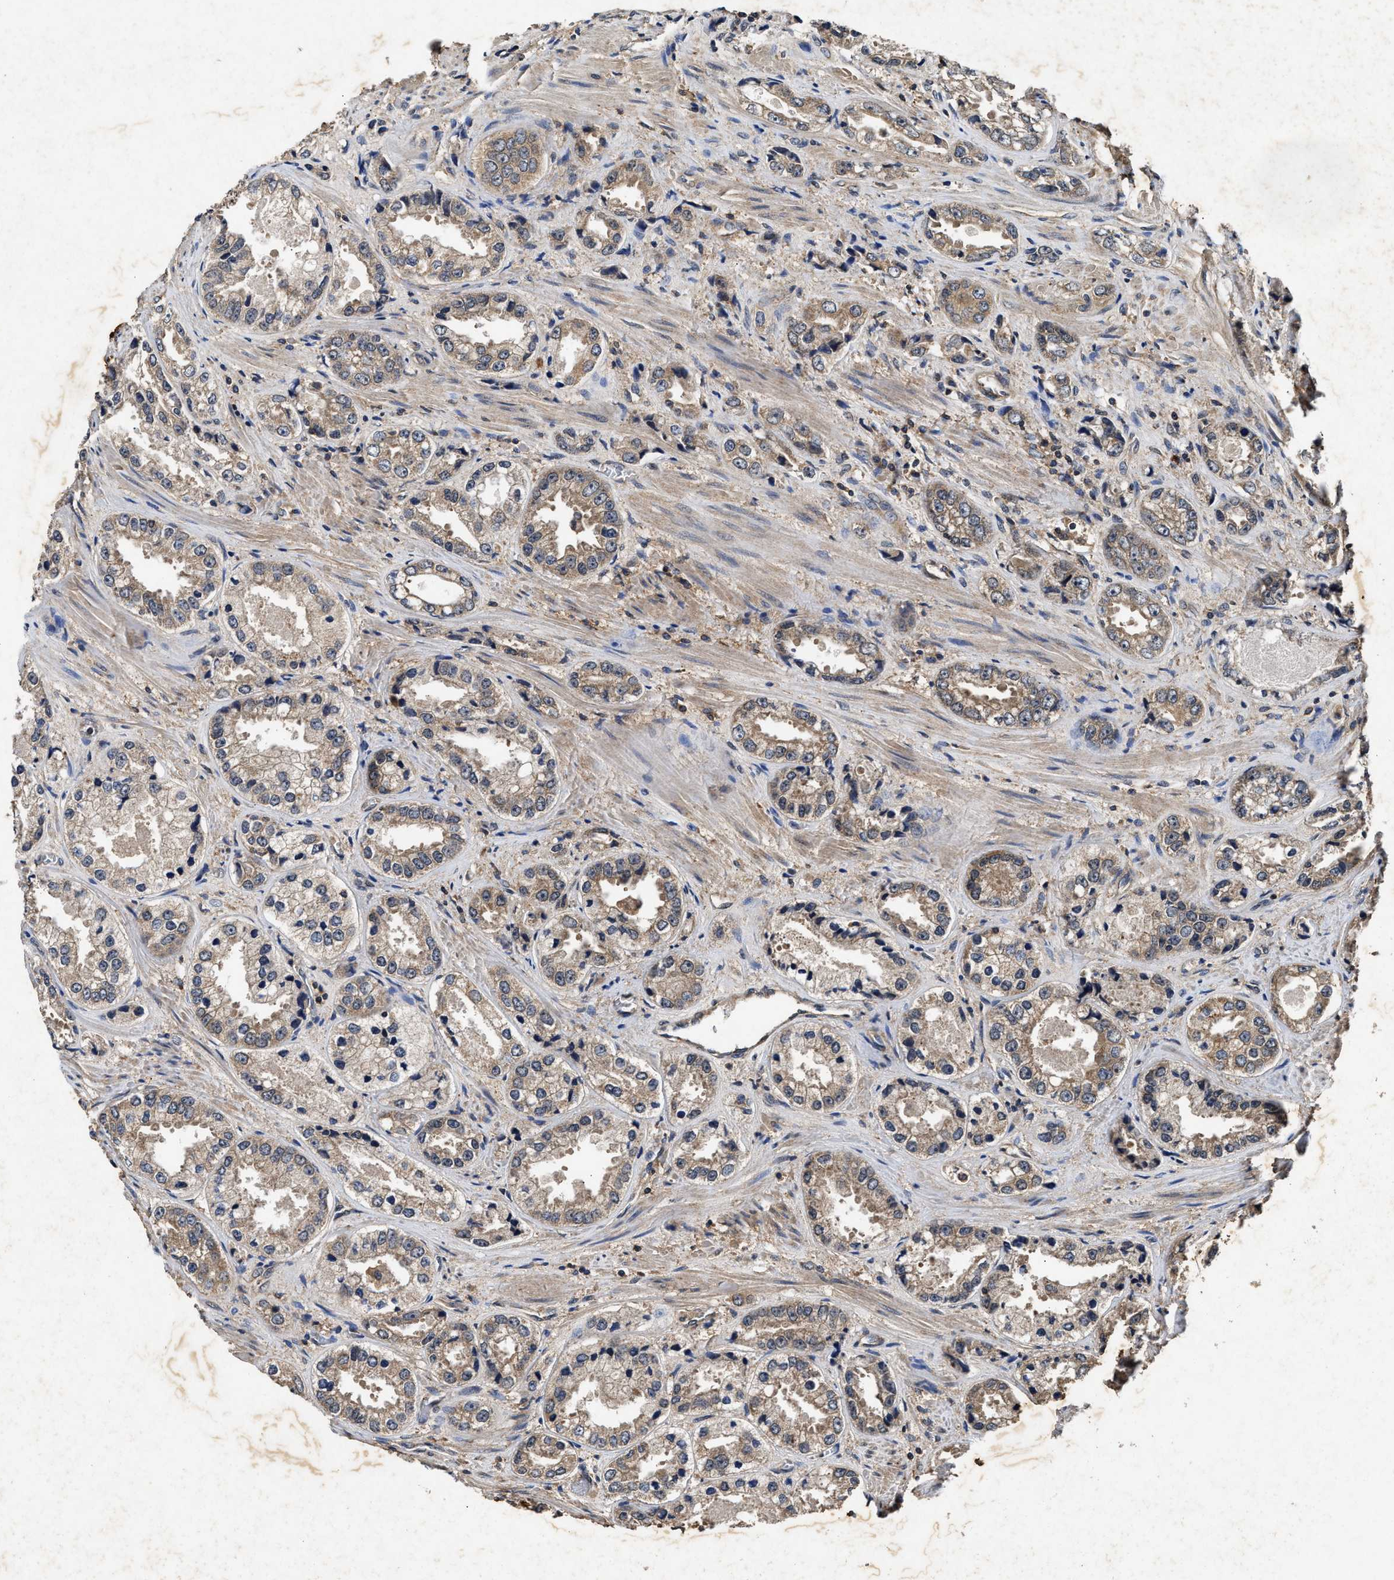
{"staining": {"intensity": "moderate", "quantity": ">75%", "location": "cytoplasmic/membranous"}, "tissue": "prostate cancer", "cell_type": "Tumor cells", "image_type": "cancer", "snomed": [{"axis": "morphology", "description": "Adenocarcinoma, High grade"}, {"axis": "topography", "description": "Prostate"}], "caption": "Immunohistochemistry (IHC) image of neoplastic tissue: adenocarcinoma (high-grade) (prostate) stained using immunohistochemistry (IHC) reveals medium levels of moderate protein expression localized specifically in the cytoplasmic/membranous of tumor cells, appearing as a cytoplasmic/membranous brown color.", "gene": "PDAP1", "patient": {"sex": "male", "age": 61}}